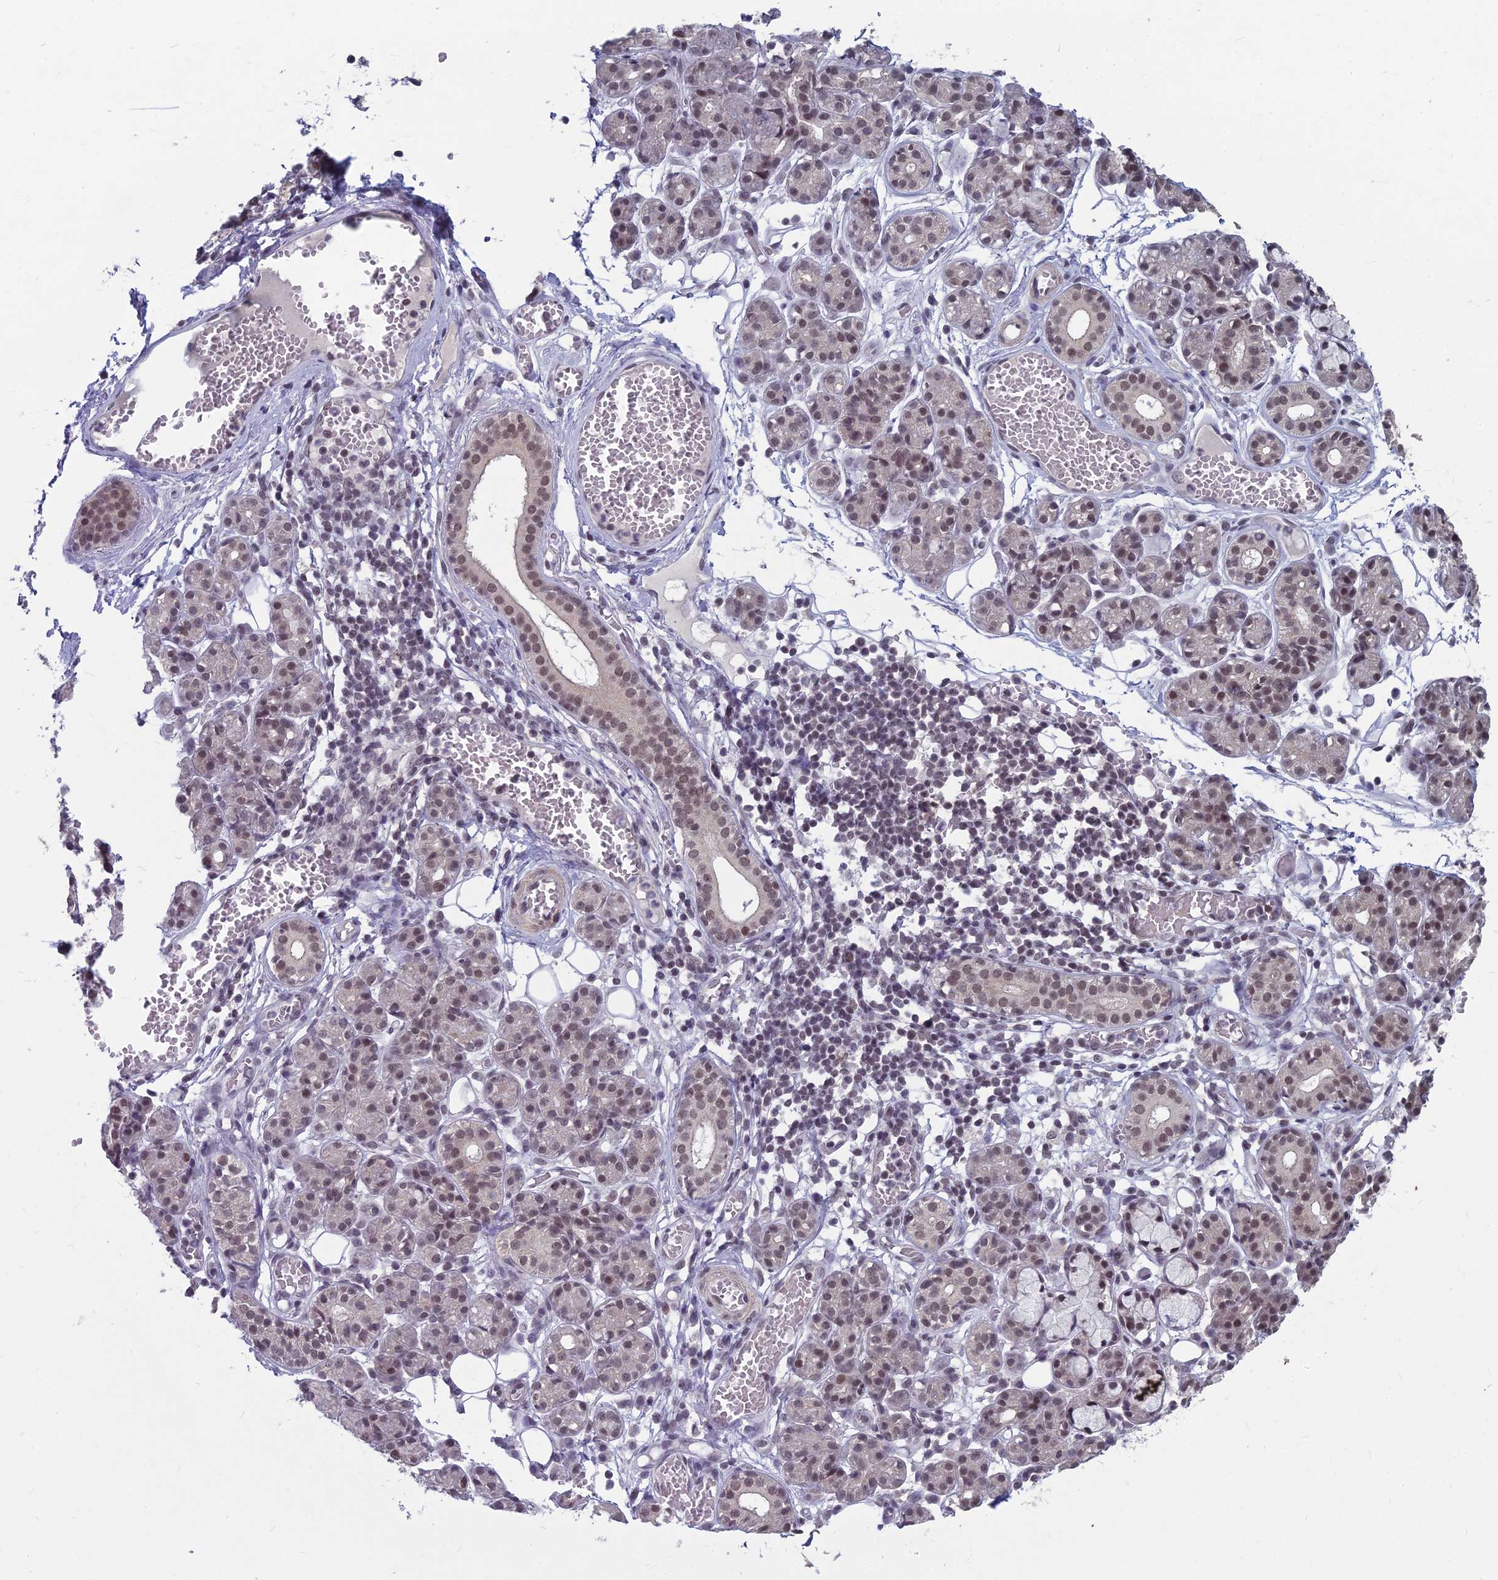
{"staining": {"intensity": "moderate", "quantity": ">75%", "location": "nuclear"}, "tissue": "salivary gland", "cell_type": "Glandular cells", "image_type": "normal", "snomed": [{"axis": "morphology", "description": "Normal tissue, NOS"}, {"axis": "topography", "description": "Salivary gland"}], "caption": "Glandular cells reveal moderate nuclear expression in about >75% of cells in unremarkable salivary gland.", "gene": "KAT7", "patient": {"sex": "male", "age": 63}}